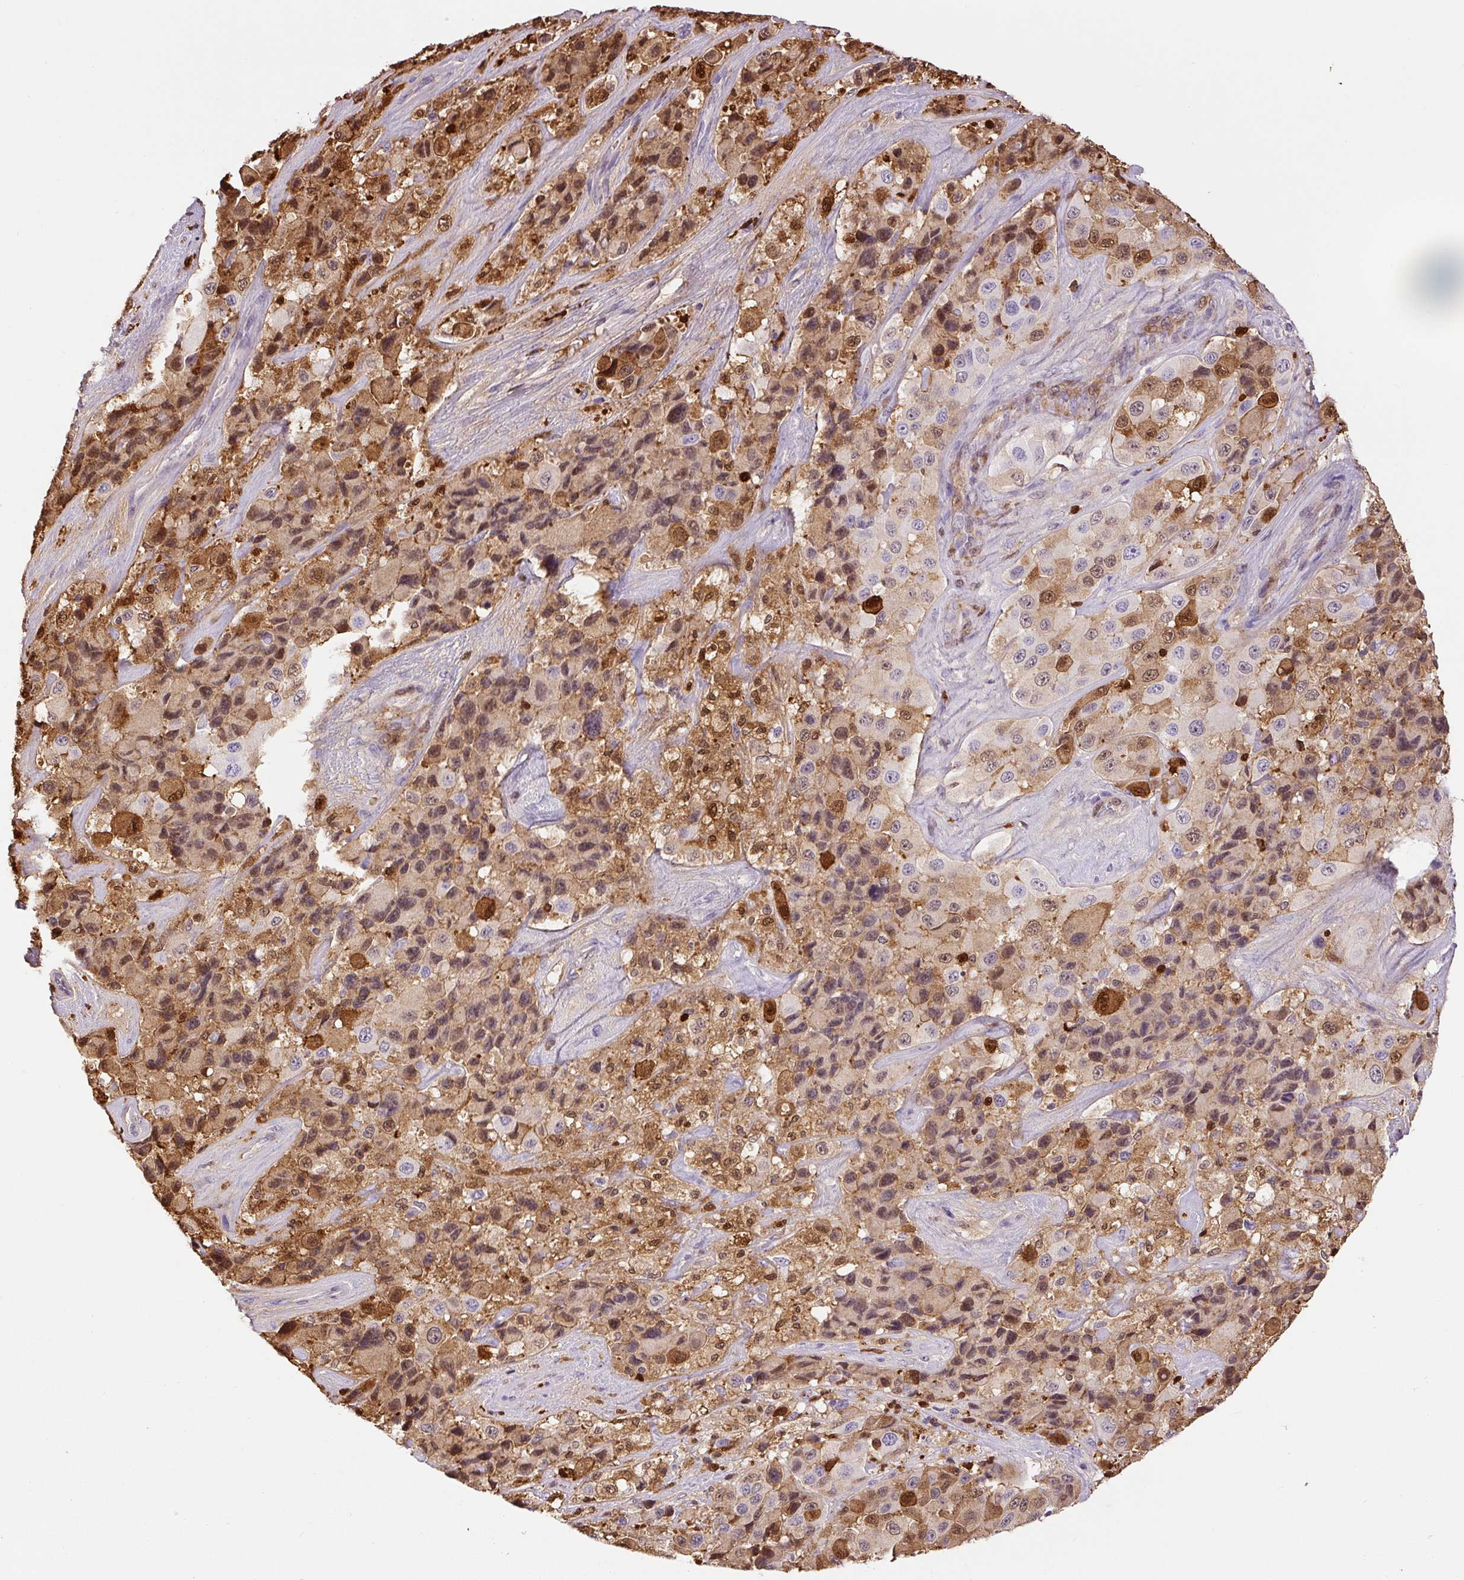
{"staining": {"intensity": "weak", "quantity": "25%-75%", "location": "cytoplasmic/membranous,nuclear"}, "tissue": "melanoma", "cell_type": "Tumor cells", "image_type": "cancer", "snomed": [{"axis": "morphology", "description": "Malignant melanoma, Metastatic site"}, {"axis": "topography", "description": "Lymph node"}], "caption": "Approximately 25%-75% of tumor cells in malignant melanoma (metastatic site) show weak cytoplasmic/membranous and nuclear protein positivity as visualized by brown immunohistochemical staining.", "gene": "S100A4", "patient": {"sex": "female", "age": 65}}